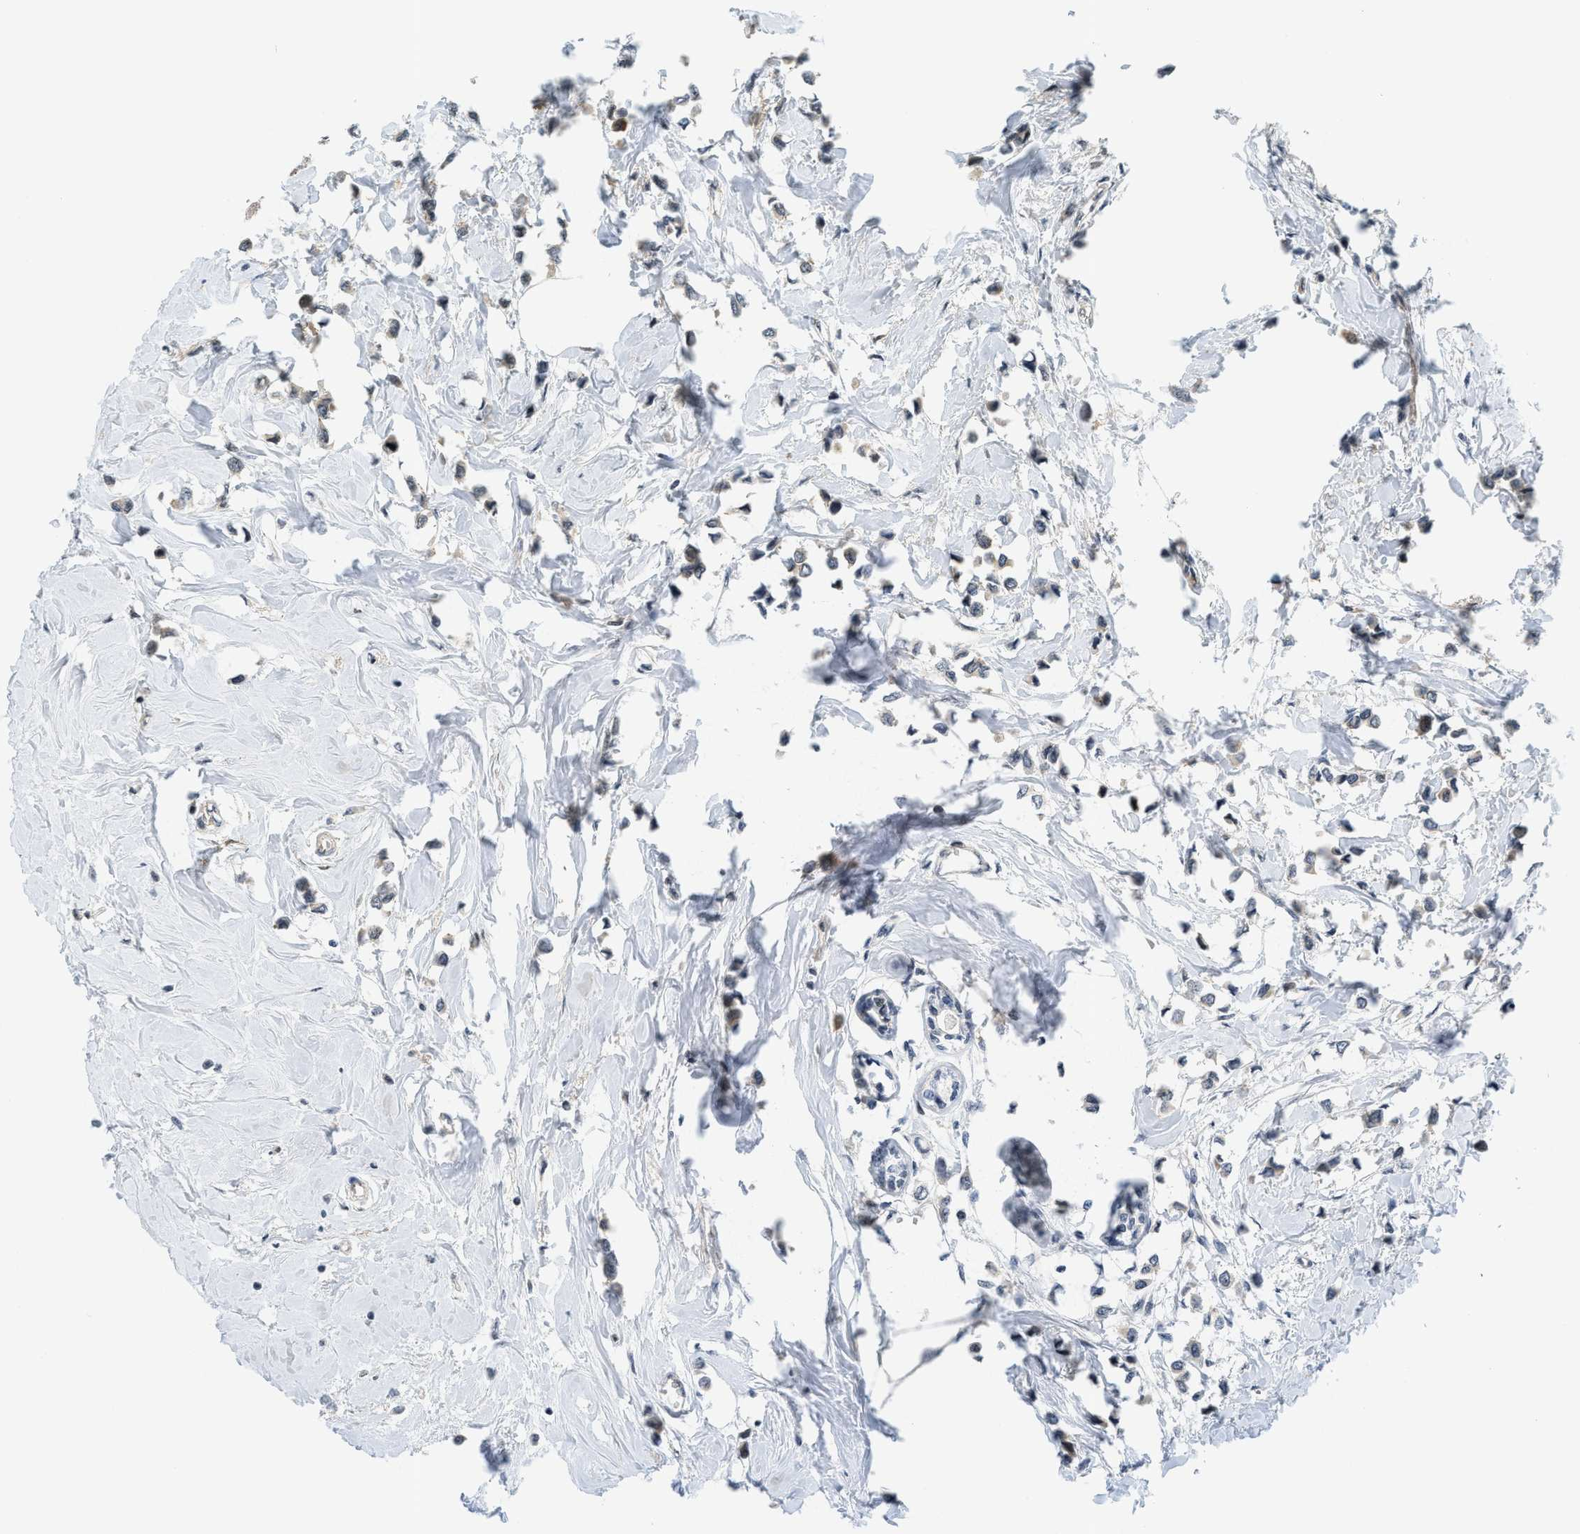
{"staining": {"intensity": "weak", "quantity": "<25%", "location": "cytoplasmic/membranous"}, "tissue": "breast cancer", "cell_type": "Tumor cells", "image_type": "cancer", "snomed": [{"axis": "morphology", "description": "Lobular carcinoma"}, {"axis": "topography", "description": "Breast"}], "caption": "Protein analysis of breast cancer reveals no significant staining in tumor cells. The staining is performed using DAB brown chromogen with nuclei counter-stained in using hematoxylin.", "gene": "KMT2A", "patient": {"sex": "female", "age": 51}}